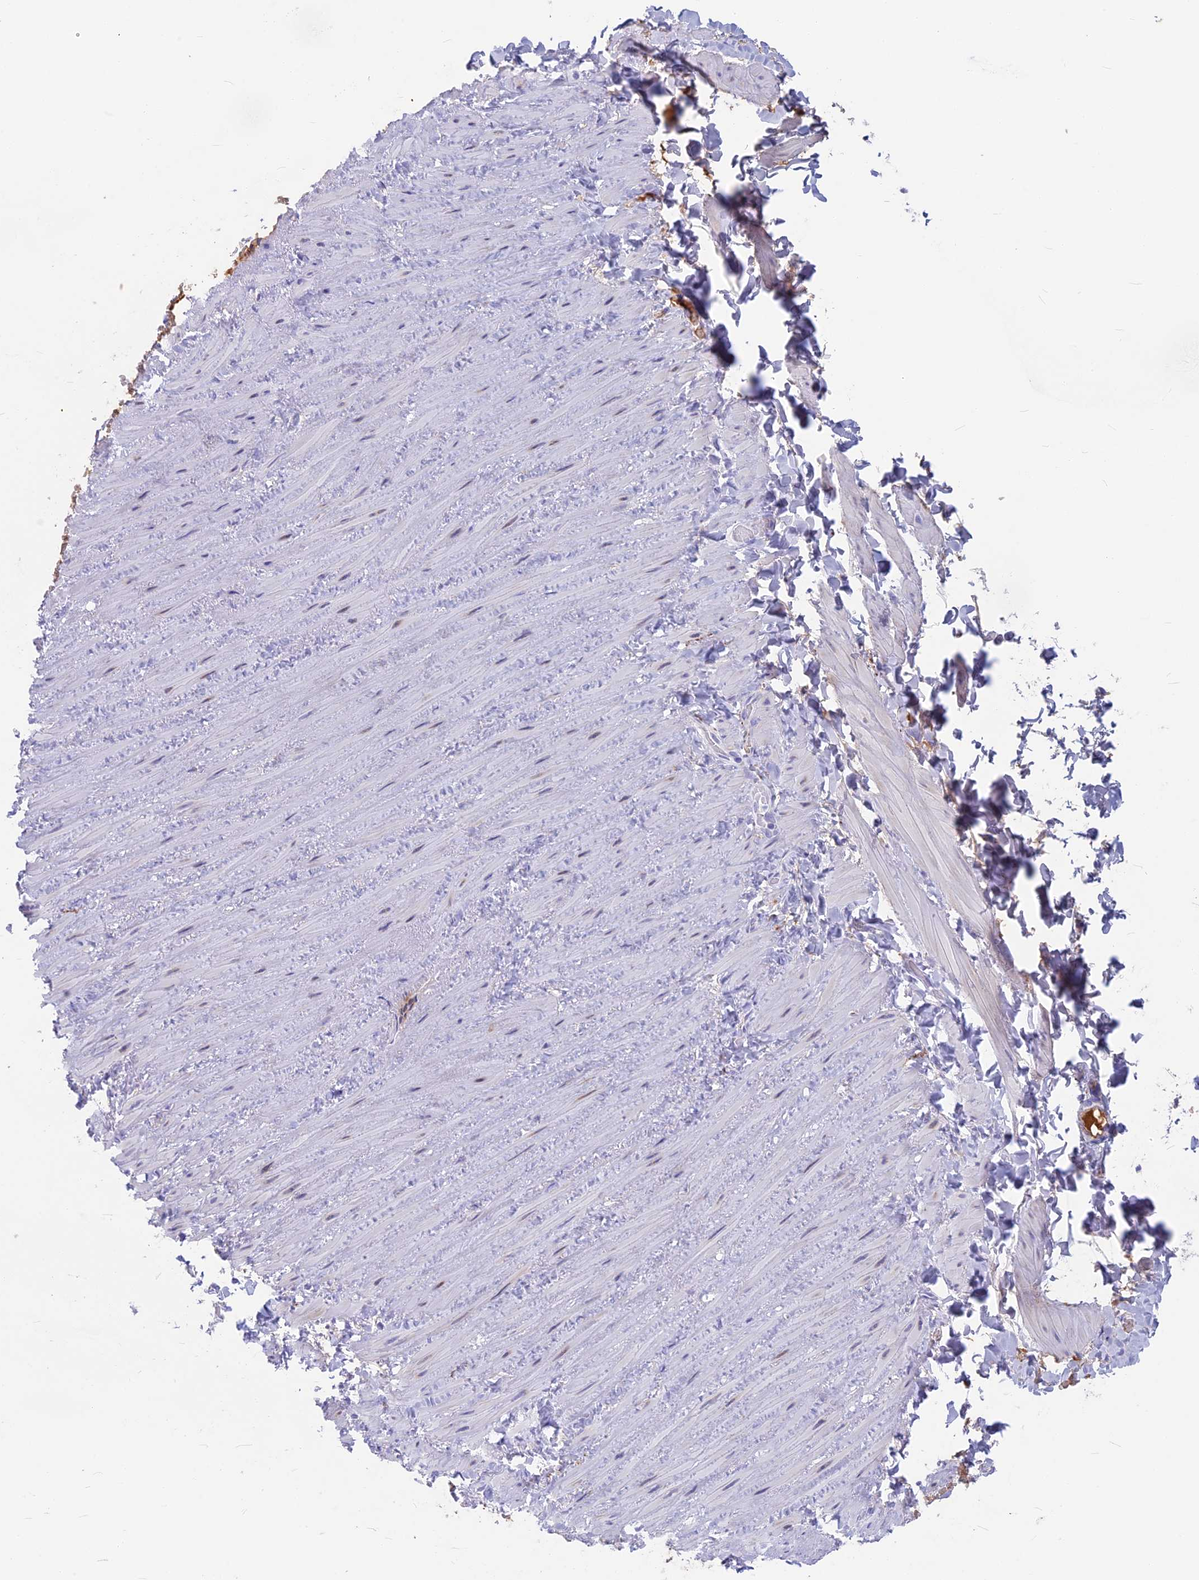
{"staining": {"intensity": "negative", "quantity": "none", "location": "none"}, "tissue": "adipose tissue", "cell_type": "Adipocytes", "image_type": "normal", "snomed": [{"axis": "morphology", "description": "Normal tissue, NOS"}, {"axis": "topography", "description": "Adipose tissue"}, {"axis": "topography", "description": "Vascular tissue"}, {"axis": "topography", "description": "Peripheral nerve tissue"}], "caption": "Protein analysis of normal adipose tissue exhibits no significant staining in adipocytes.", "gene": "SNAP91", "patient": {"sex": "male", "age": 25}}